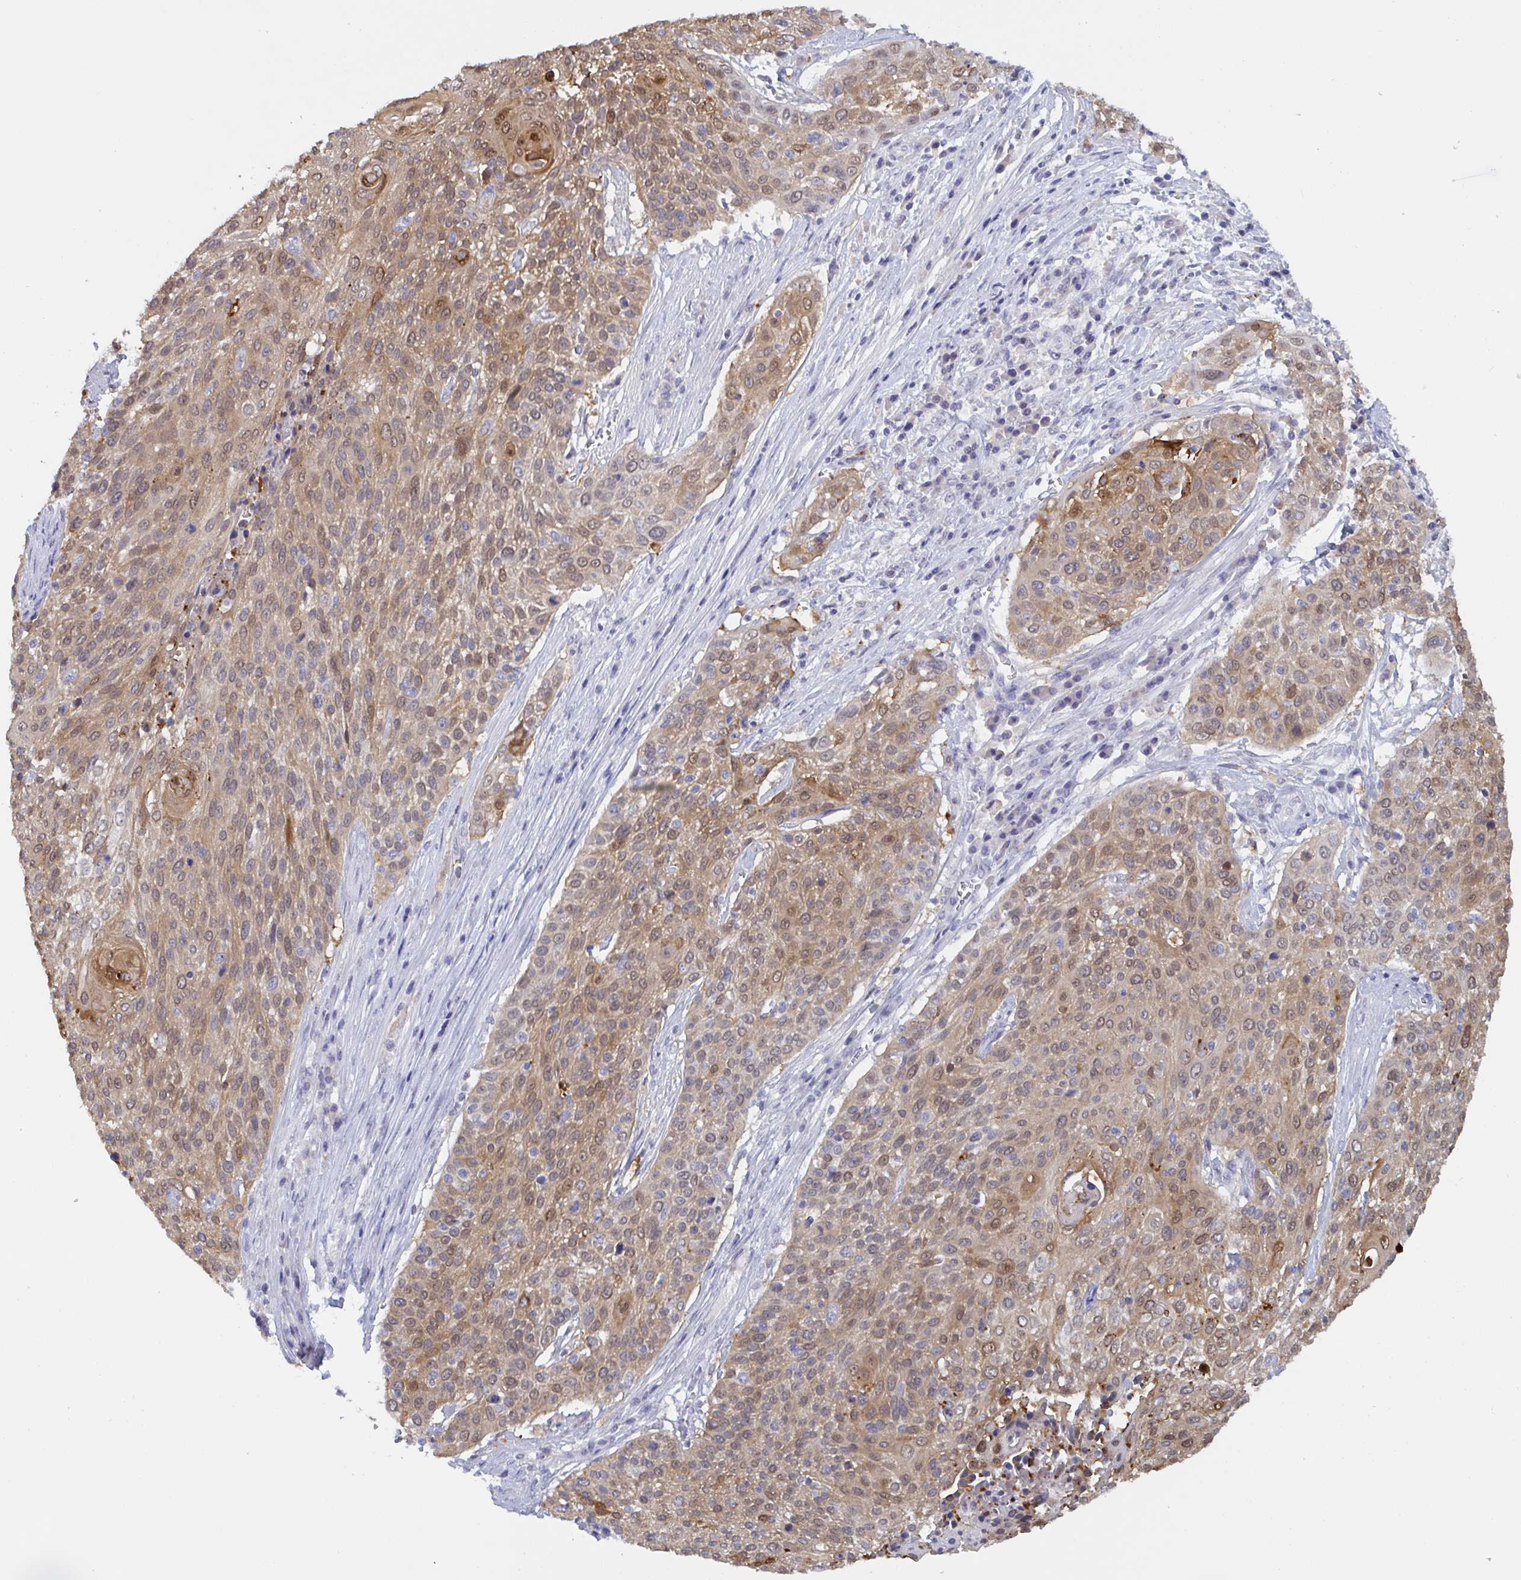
{"staining": {"intensity": "moderate", "quantity": "25%-75%", "location": "cytoplasmic/membranous,nuclear"}, "tissue": "cervical cancer", "cell_type": "Tumor cells", "image_type": "cancer", "snomed": [{"axis": "morphology", "description": "Squamous cell carcinoma, NOS"}, {"axis": "topography", "description": "Cervix"}], "caption": "A brown stain labels moderate cytoplasmic/membranous and nuclear expression of a protein in human cervical cancer (squamous cell carcinoma) tumor cells.", "gene": "SERPINB13", "patient": {"sex": "female", "age": 31}}